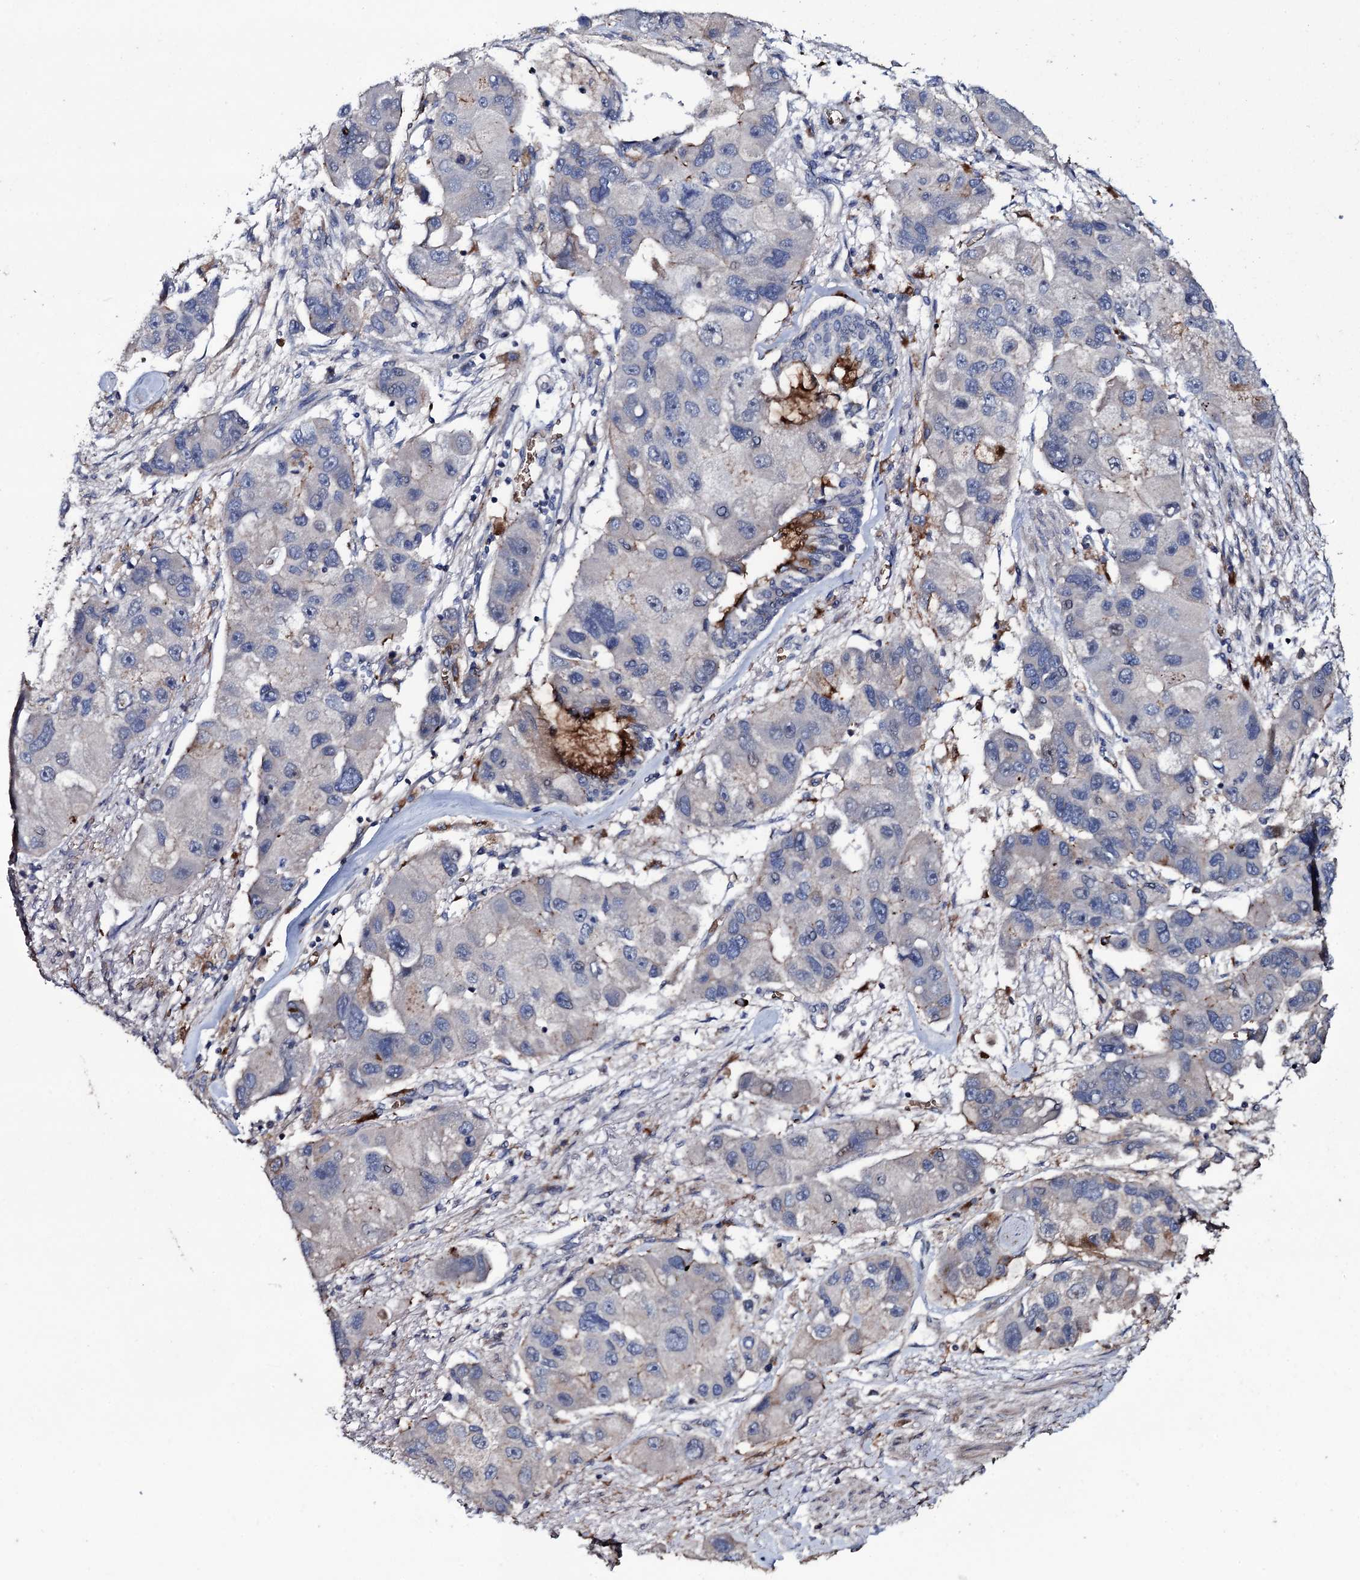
{"staining": {"intensity": "negative", "quantity": "none", "location": "none"}, "tissue": "lung cancer", "cell_type": "Tumor cells", "image_type": "cancer", "snomed": [{"axis": "morphology", "description": "Adenocarcinoma, NOS"}, {"axis": "topography", "description": "Lung"}], "caption": "Tumor cells show no significant positivity in lung cancer.", "gene": "ZSWIM8", "patient": {"sex": "female", "age": 54}}